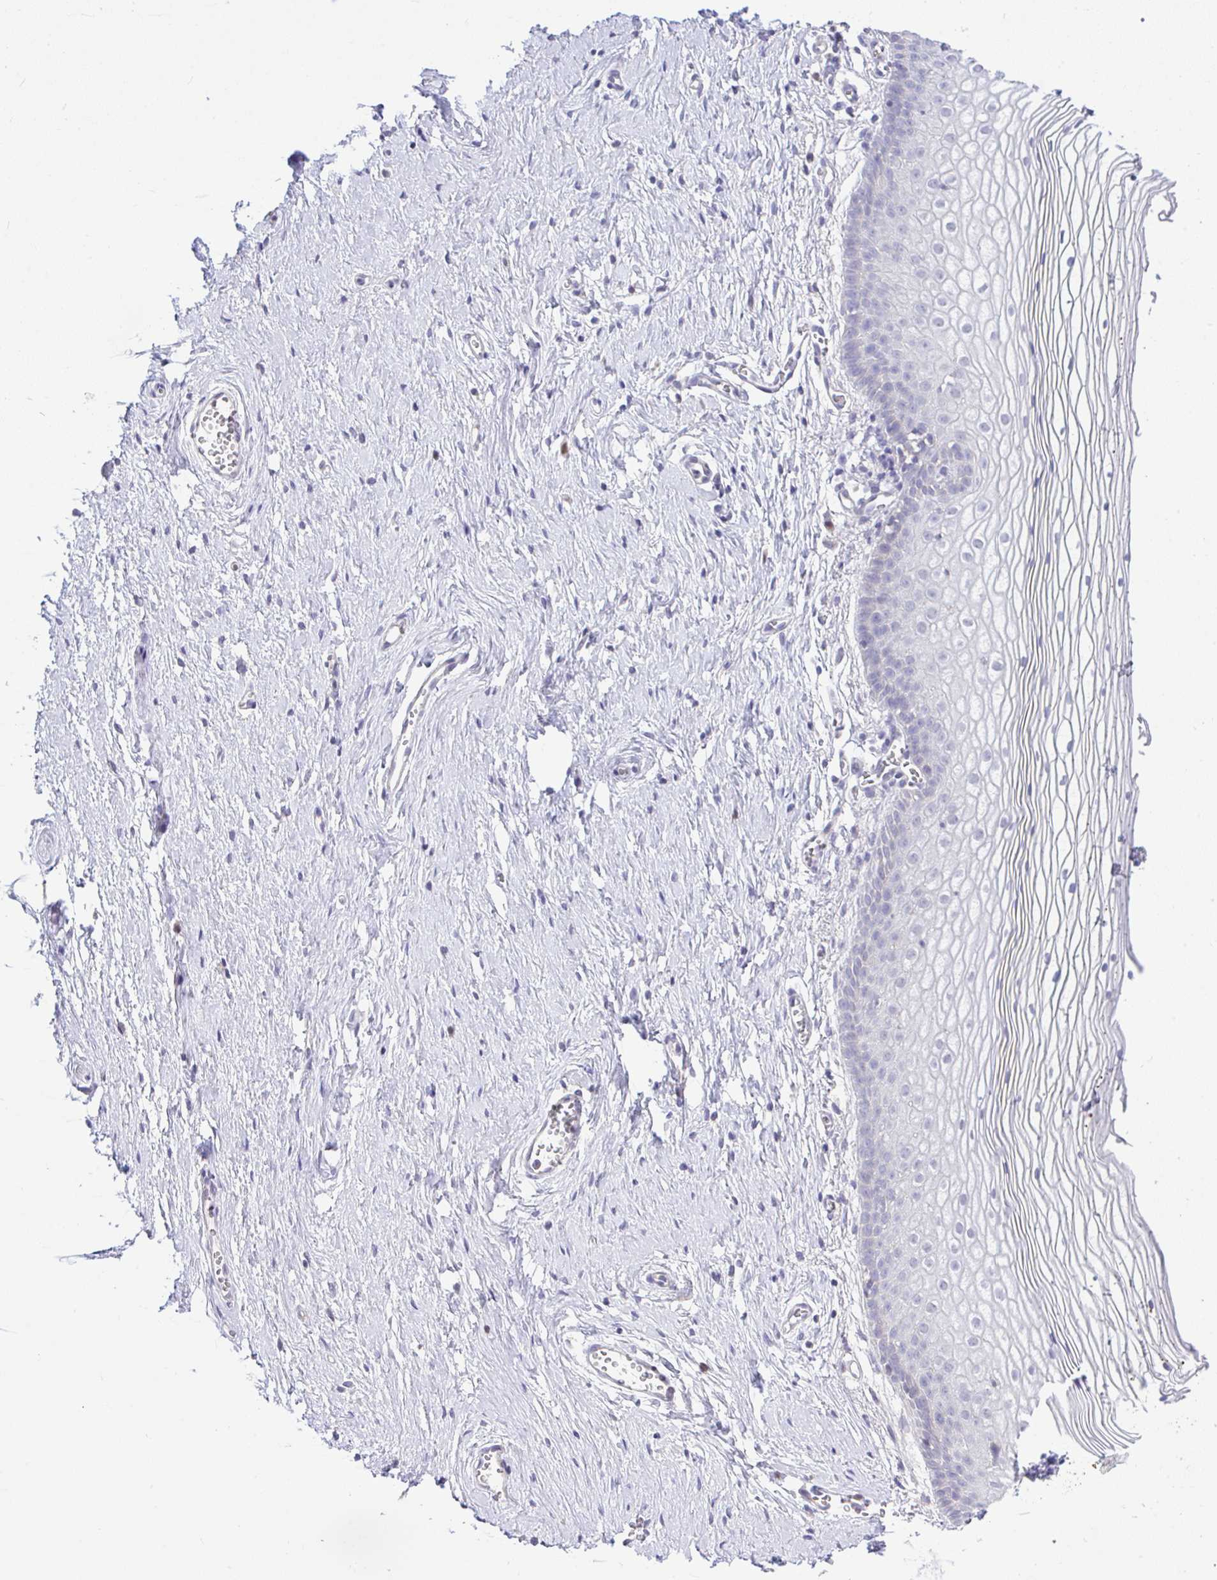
{"staining": {"intensity": "negative", "quantity": "none", "location": "none"}, "tissue": "vagina", "cell_type": "Squamous epithelial cells", "image_type": "normal", "snomed": [{"axis": "morphology", "description": "Normal tissue, NOS"}, {"axis": "topography", "description": "Vagina"}], "caption": "Histopathology image shows no protein expression in squamous epithelial cells of benign vagina. (DAB (3,3'-diaminobenzidine) immunohistochemistry, high magnification).", "gene": "CTU1", "patient": {"sex": "female", "age": 56}}